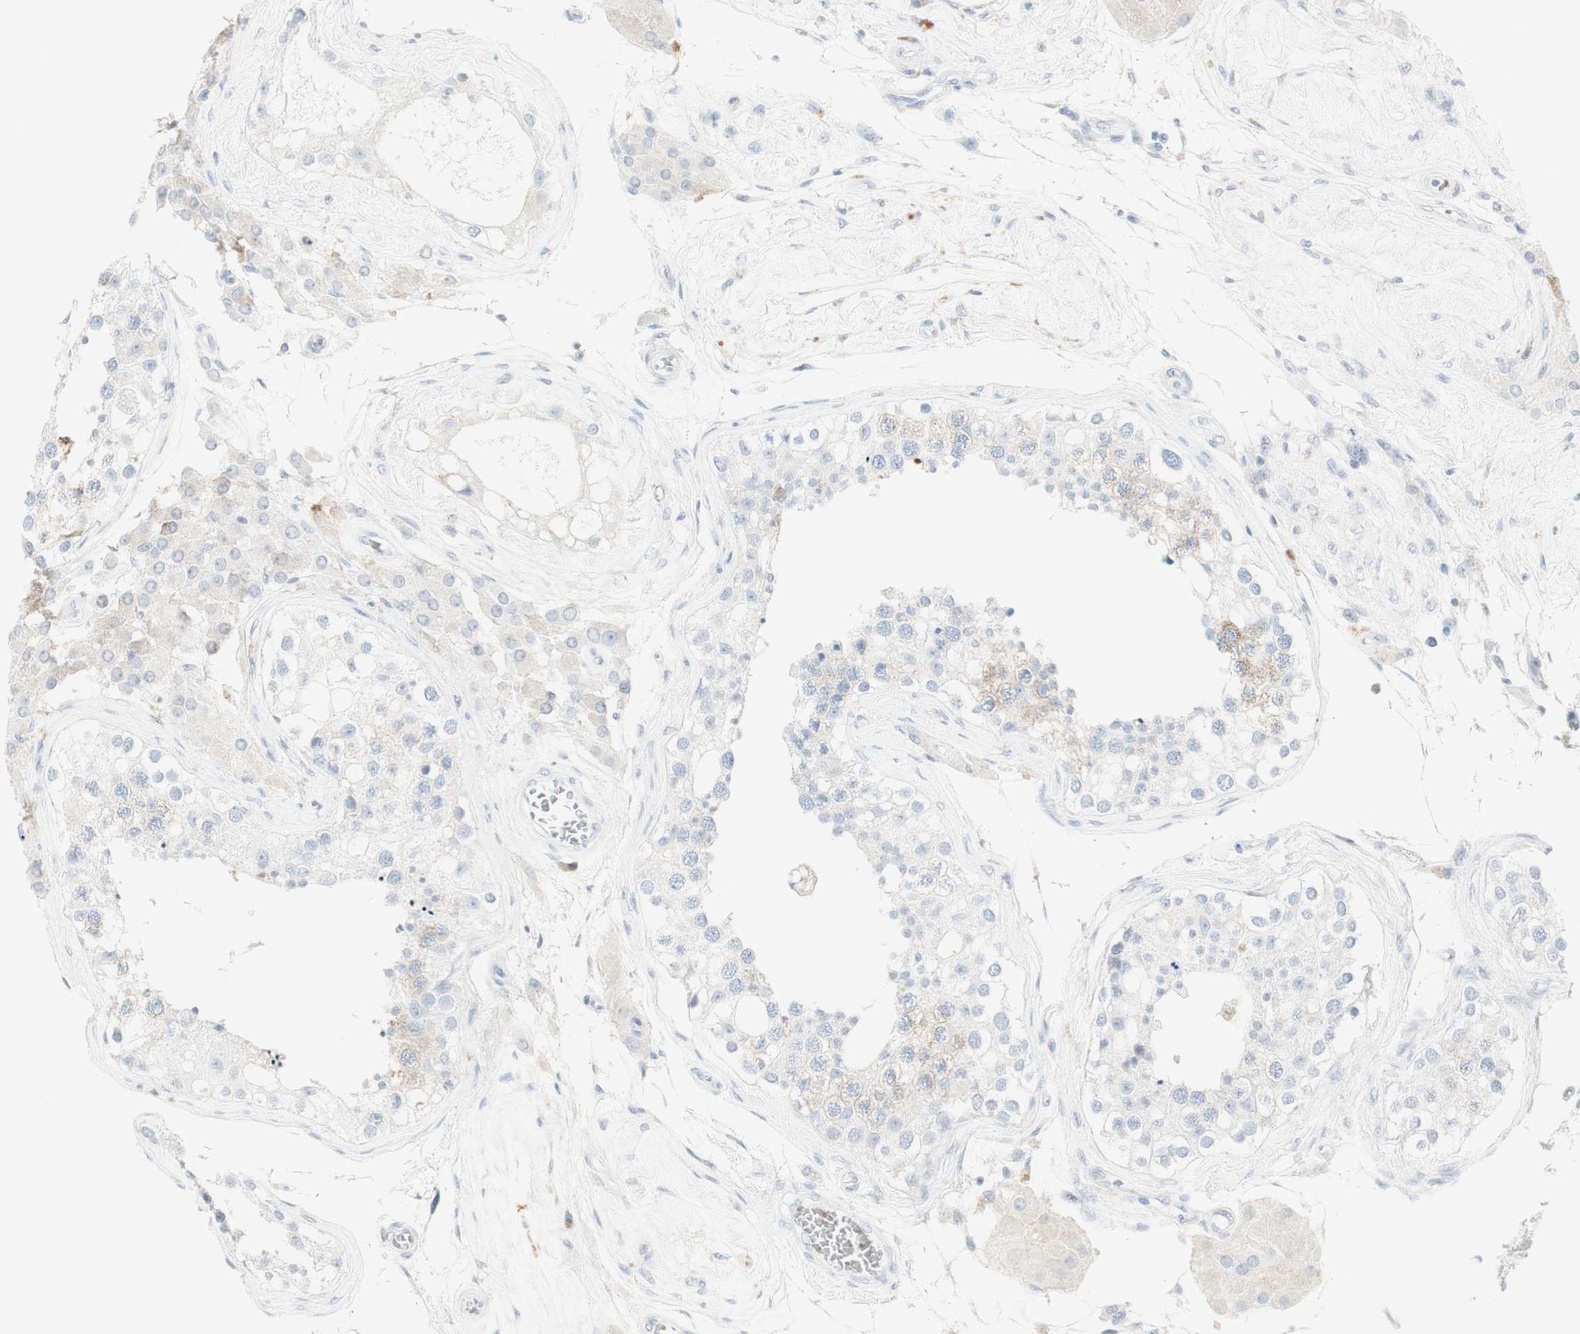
{"staining": {"intensity": "moderate", "quantity": "25%-75%", "location": "cytoplasmic/membranous"}, "tissue": "testis", "cell_type": "Cells in seminiferous ducts", "image_type": "normal", "snomed": [{"axis": "morphology", "description": "Normal tissue, NOS"}, {"axis": "topography", "description": "Testis"}], "caption": "Testis stained with DAB IHC demonstrates medium levels of moderate cytoplasmic/membranous staining in about 25%-75% of cells in seminiferous ducts.", "gene": "MDK", "patient": {"sex": "male", "age": 68}}